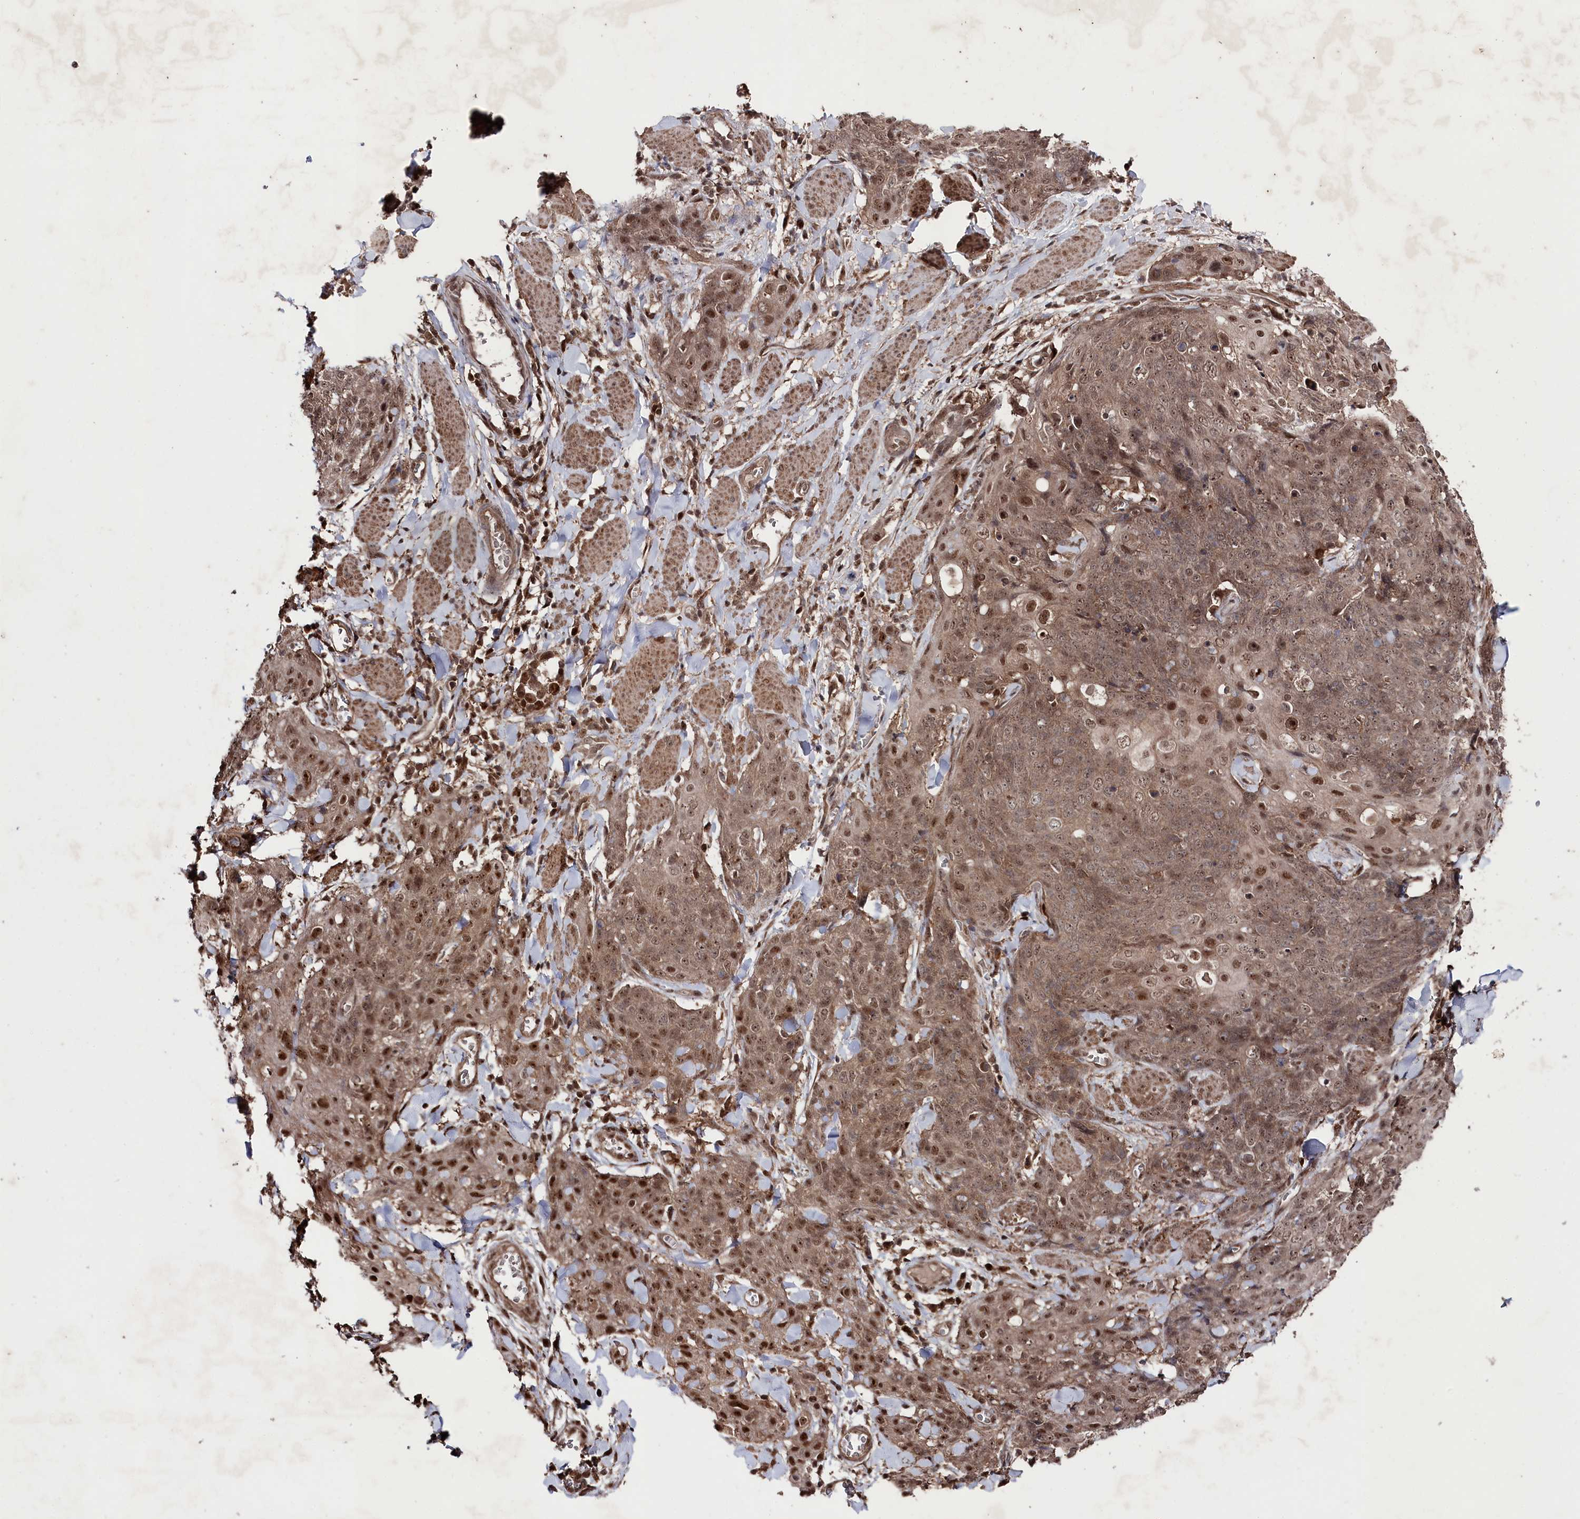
{"staining": {"intensity": "moderate", "quantity": ">75%", "location": "cytoplasmic/membranous,nuclear"}, "tissue": "skin cancer", "cell_type": "Tumor cells", "image_type": "cancer", "snomed": [{"axis": "morphology", "description": "Squamous cell carcinoma, NOS"}, {"axis": "topography", "description": "Skin"}, {"axis": "topography", "description": "Vulva"}], "caption": "Moderate cytoplasmic/membranous and nuclear expression is appreciated in about >75% of tumor cells in skin squamous cell carcinoma.", "gene": "BORCS7", "patient": {"sex": "female", "age": 85}}